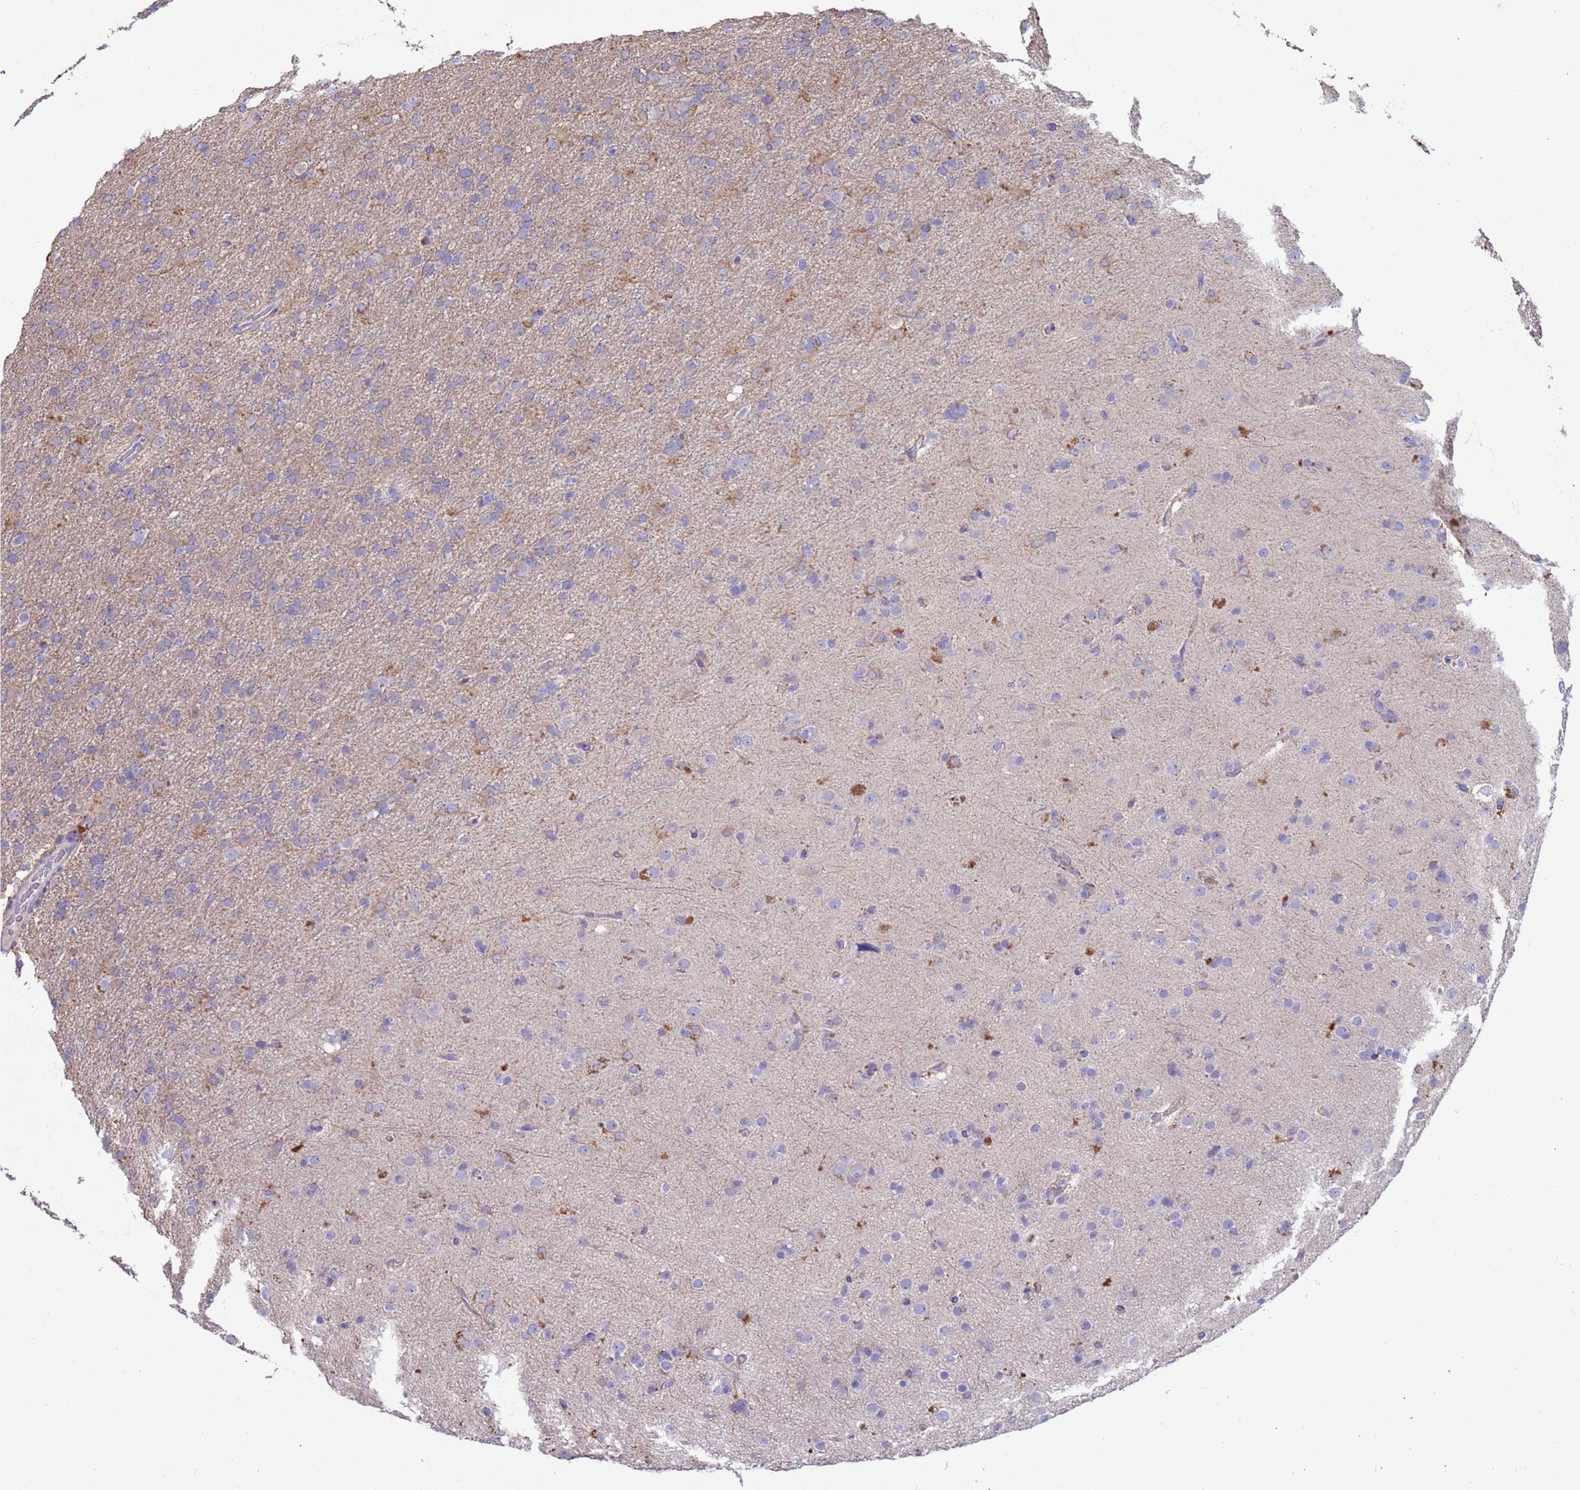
{"staining": {"intensity": "negative", "quantity": "none", "location": "none"}, "tissue": "glioma", "cell_type": "Tumor cells", "image_type": "cancer", "snomed": [{"axis": "morphology", "description": "Glioma, malignant, Low grade"}, {"axis": "topography", "description": "Brain"}], "caption": "Human malignant low-grade glioma stained for a protein using immunohistochemistry (IHC) exhibits no staining in tumor cells.", "gene": "SRL", "patient": {"sex": "male", "age": 65}}